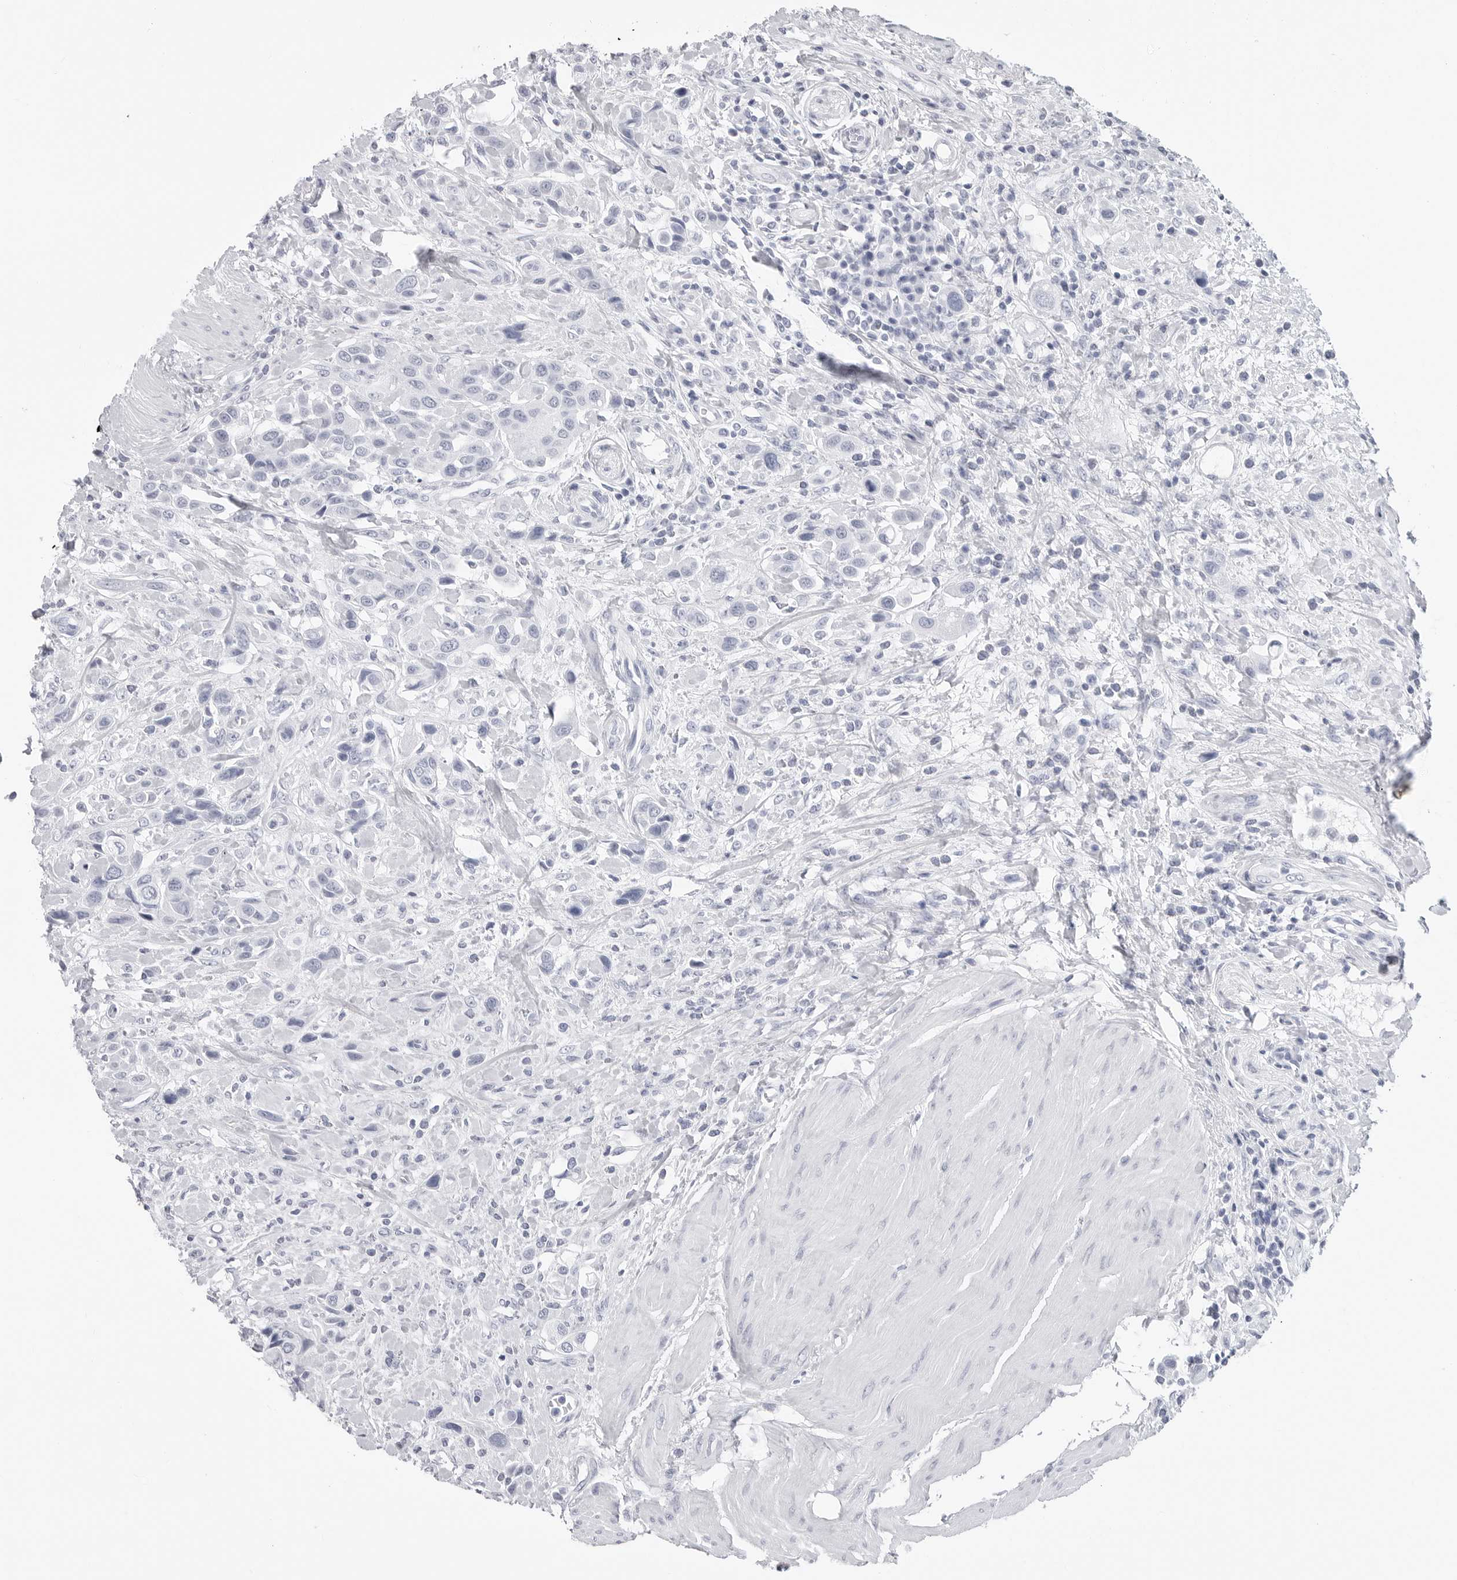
{"staining": {"intensity": "negative", "quantity": "none", "location": "none"}, "tissue": "urothelial cancer", "cell_type": "Tumor cells", "image_type": "cancer", "snomed": [{"axis": "morphology", "description": "Urothelial carcinoma, High grade"}, {"axis": "topography", "description": "Urinary bladder"}], "caption": "This is an immunohistochemistry (IHC) micrograph of human urothelial cancer. There is no positivity in tumor cells.", "gene": "CSH1", "patient": {"sex": "male", "age": 50}}